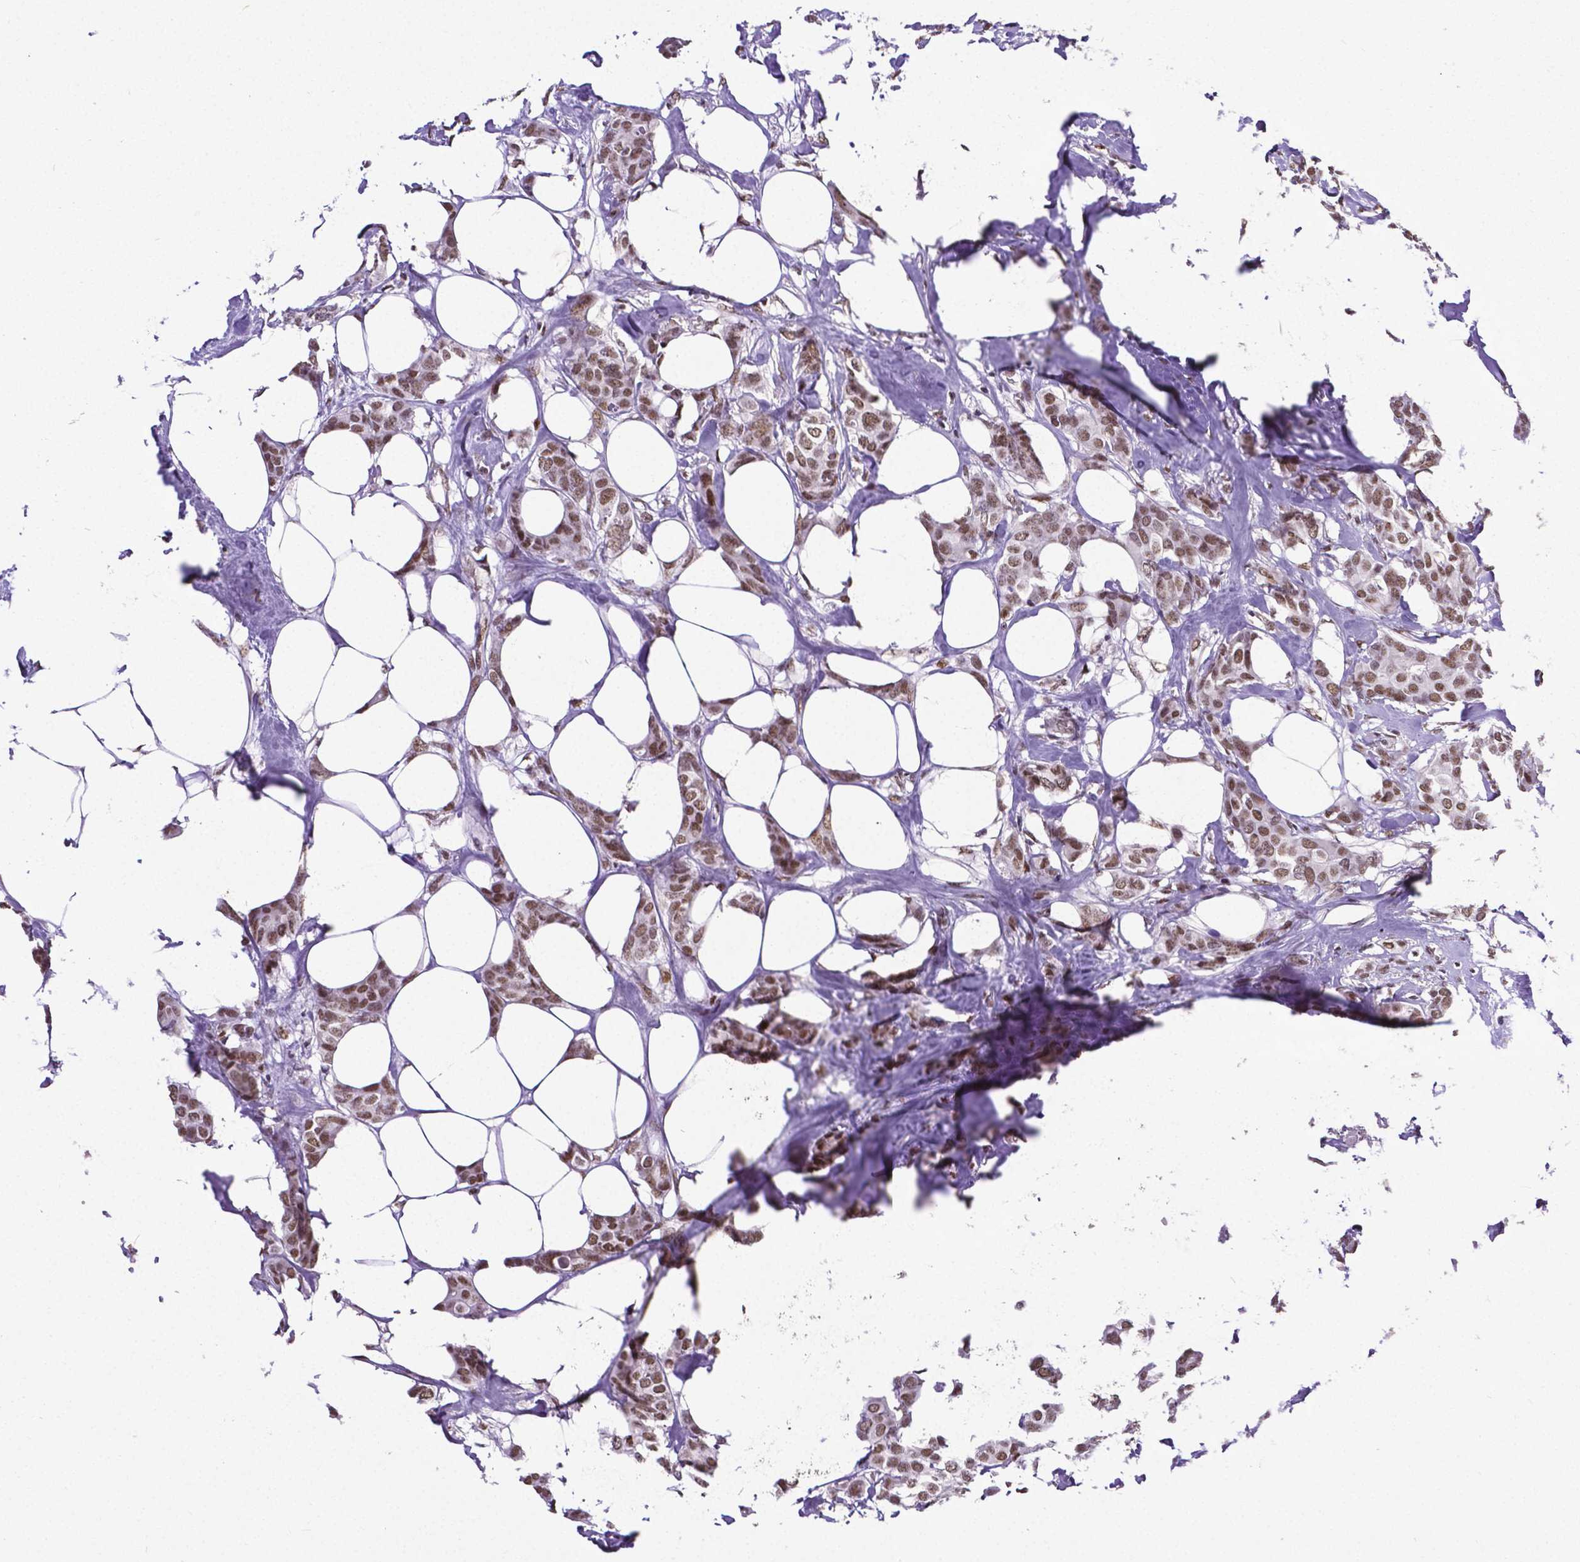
{"staining": {"intensity": "moderate", "quantity": ">75%", "location": "nuclear"}, "tissue": "breast cancer", "cell_type": "Tumor cells", "image_type": "cancer", "snomed": [{"axis": "morphology", "description": "Duct carcinoma"}, {"axis": "topography", "description": "Breast"}], "caption": "Protein staining demonstrates moderate nuclear expression in approximately >75% of tumor cells in breast infiltrating ductal carcinoma.", "gene": "REST", "patient": {"sex": "female", "age": 62}}